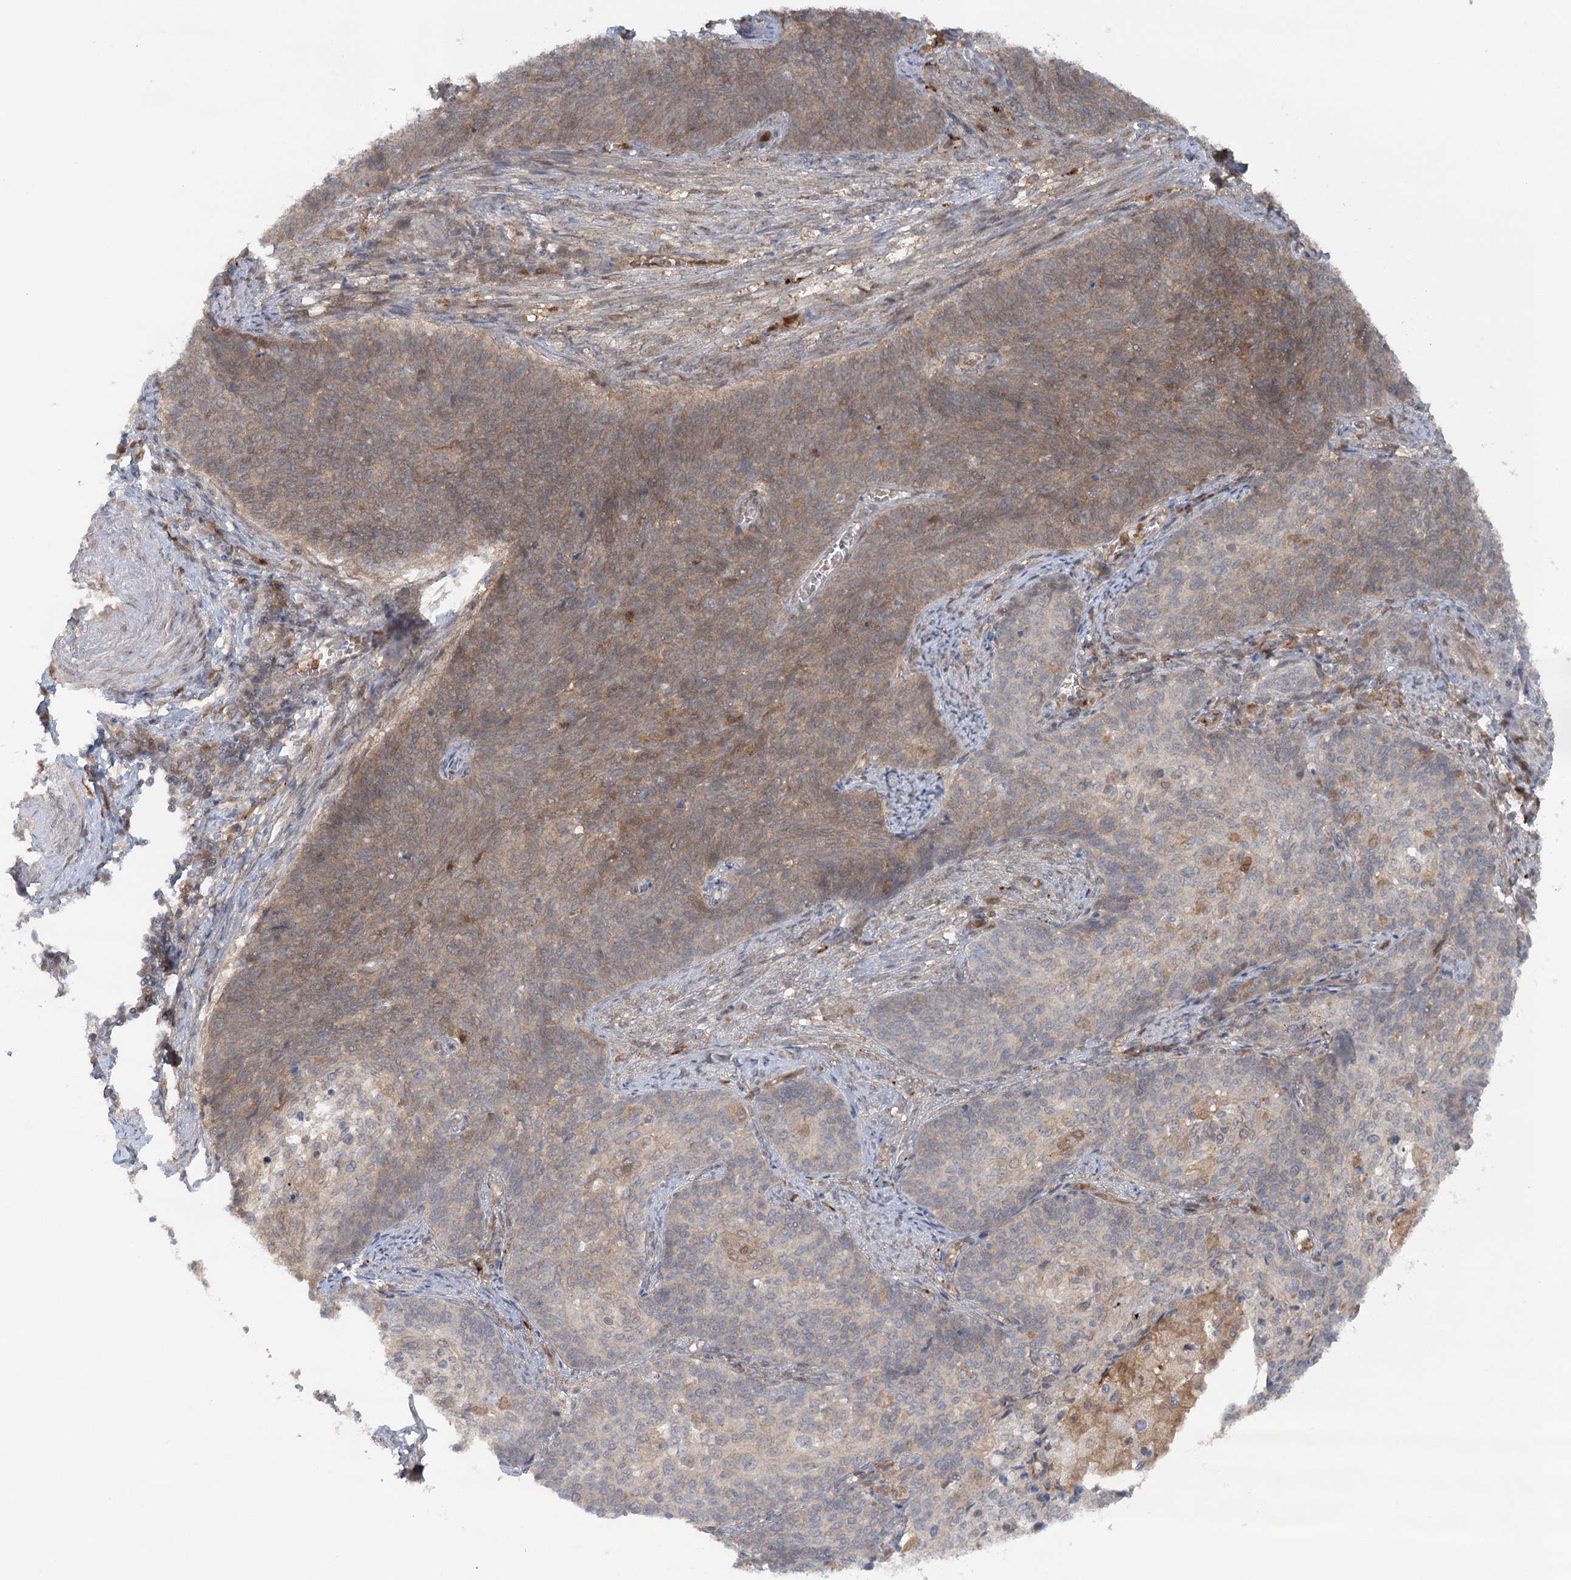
{"staining": {"intensity": "moderate", "quantity": "25%-75%", "location": "cytoplasmic/membranous"}, "tissue": "cervical cancer", "cell_type": "Tumor cells", "image_type": "cancer", "snomed": [{"axis": "morphology", "description": "Squamous cell carcinoma, NOS"}, {"axis": "topography", "description": "Cervix"}], "caption": "IHC photomicrograph of neoplastic tissue: human cervical cancer (squamous cell carcinoma) stained using IHC reveals medium levels of moderate protein expression localized specifically in the cytoplasmic/membranous of tumor cells, appearing as a cytoplasmic/membranous brown color.", "gene": "GBE1", "patient": {"sex": "female", "age": 39}}